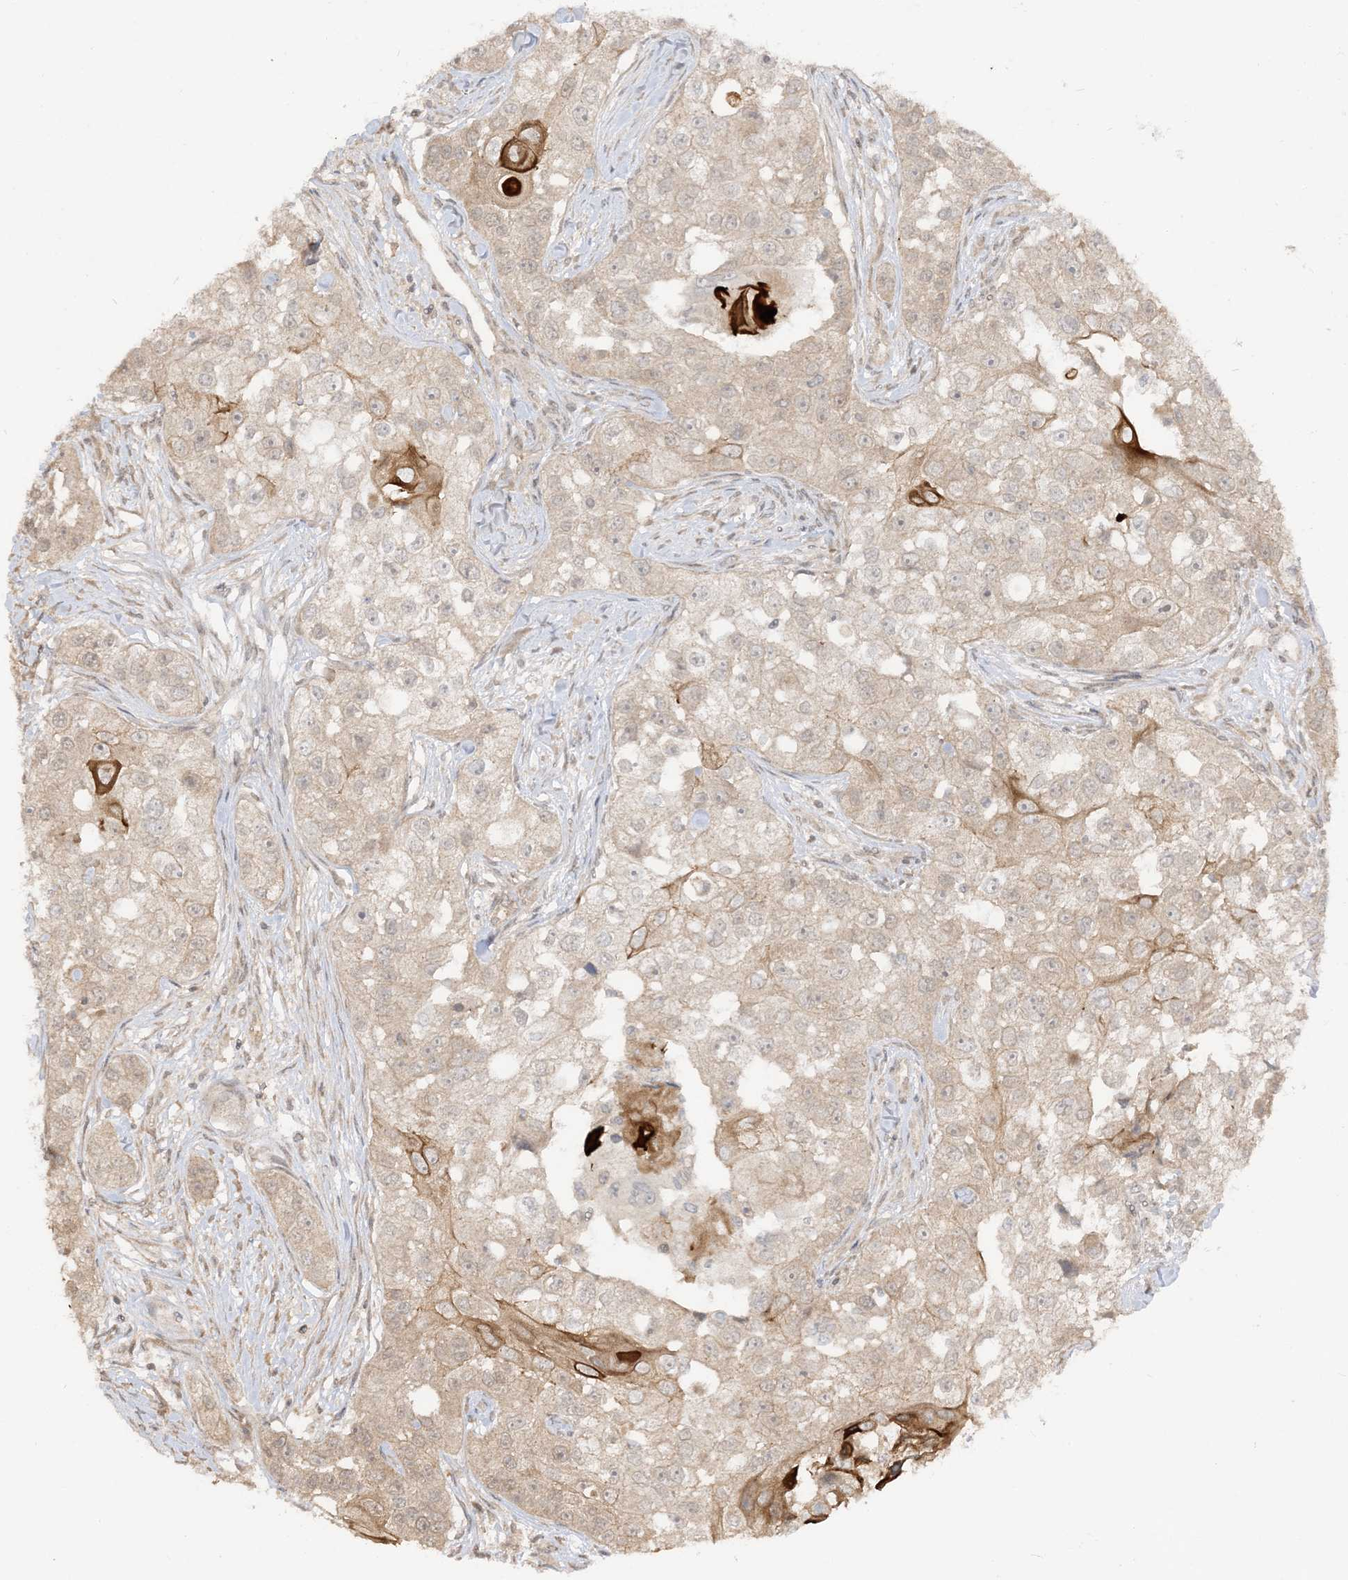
{"staining": {"intensity": "moderate", "quantity": "<25%", "location": "cytoplasmic/membranous"}, "tissue": "head and neck cancer", "cell_type": "Tumor cells", "image_type": "cancer", "snomed": [{"axis": "morphology", "description": "Normal tissue, NOS"}, {"axis": "morphology", "description": "Squamous cell carcinoma, NOS"}, {"axis": "topography", "description": "Skeletal muscle"}, {"axis": "topography", "description": "Head-Neck"}], "caption": "Immunohistochemical staining of squamous cell carcinoma (head and neck) shows low levels of moderate cytoplasmic/membranous staining in about <25% of tumor cells.", "gene": "TBCC", "patient": {"sex": "male", "age": 51}}